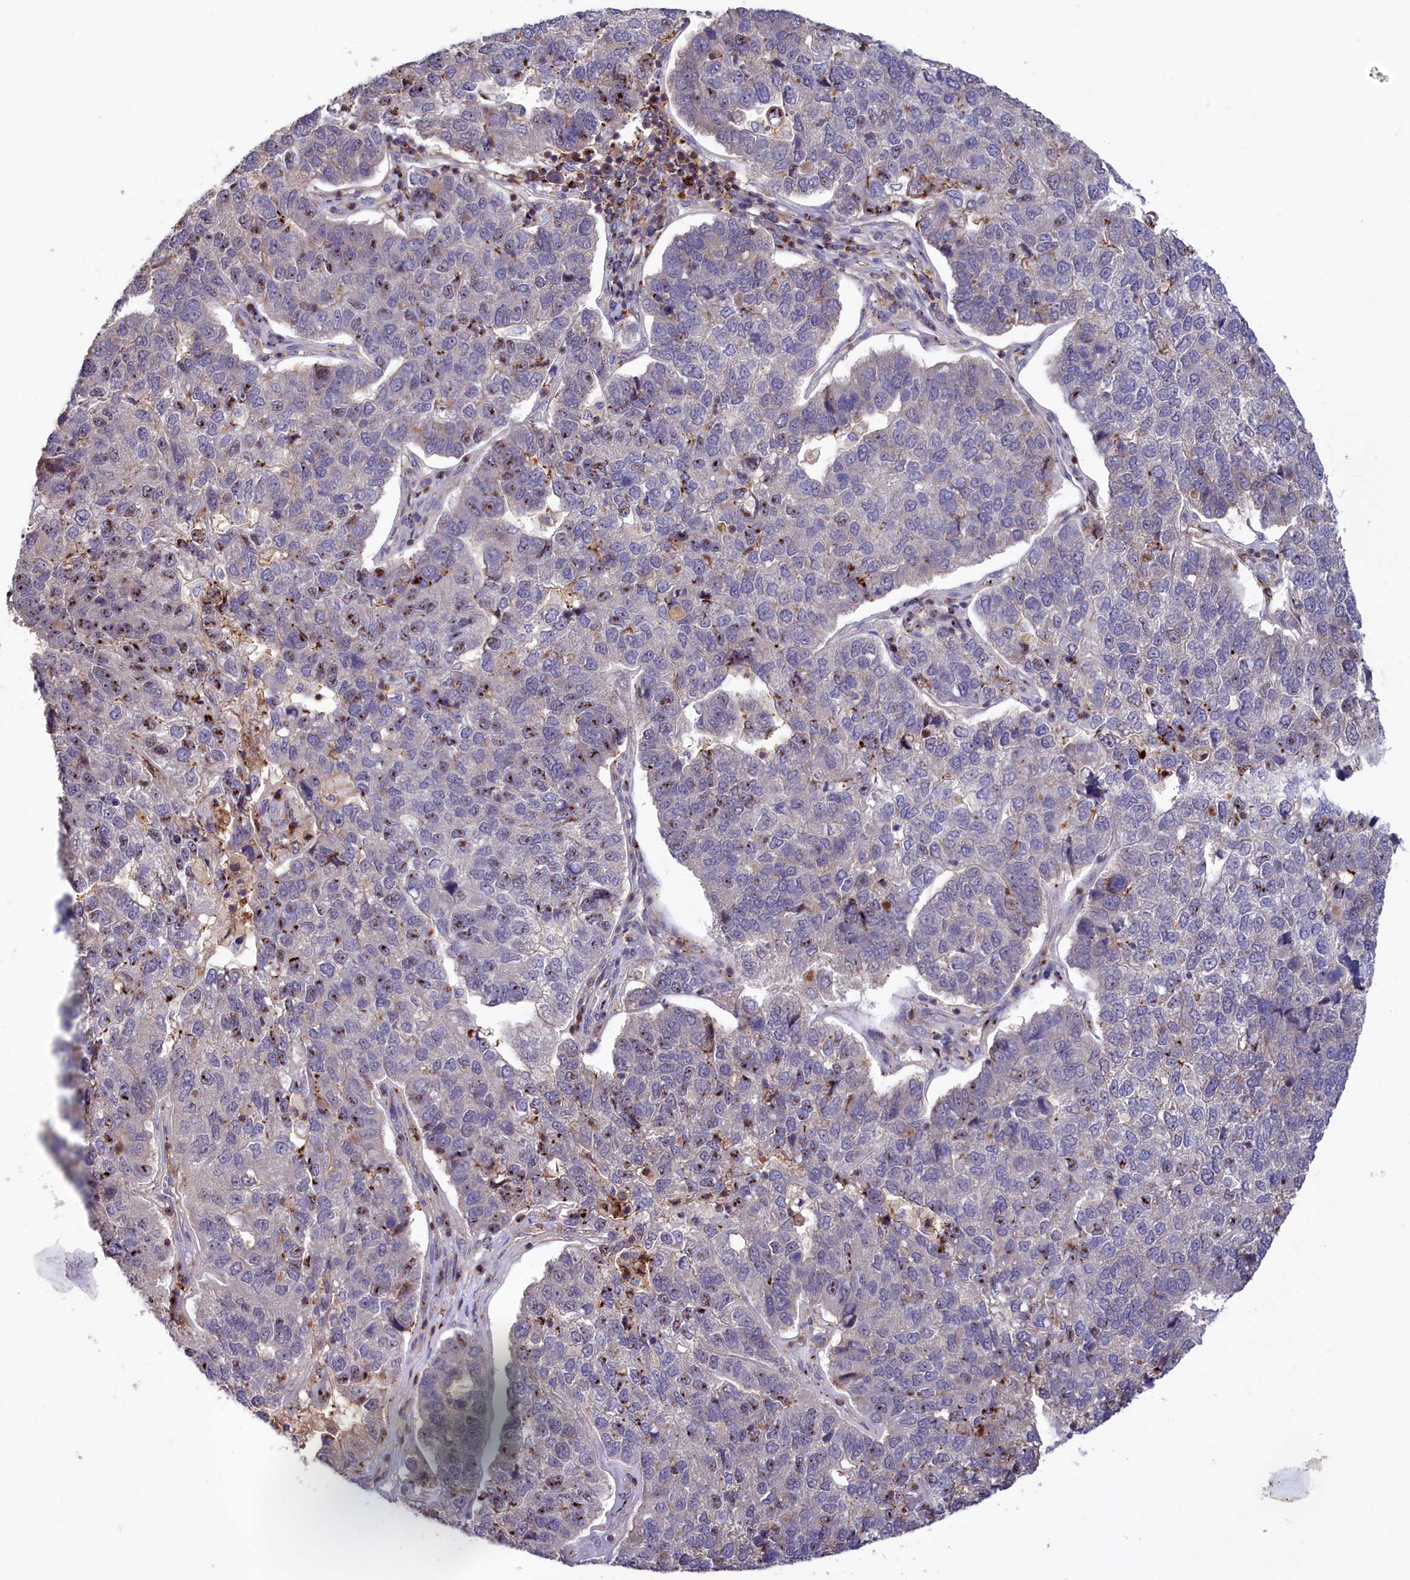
{"staining": {"intensity": "weak", "quantity": "<25%", "location": "cytoplasmic/membranous"}, "tissue": "pancreatic cancer", "cell_type": "Tumor cells", "image_type": "cancer", "snomed": [{"axis": "morphology", "description": "Adenocarcinoma, NOS"}, {"axis": "topography", "description": "Pancreas"}], "caption": "Tumor cells are negative for brown protein staining in pancreatic cancer.", "gene": "NEURL4", "patient": {"sex": "female", "age": 61}}